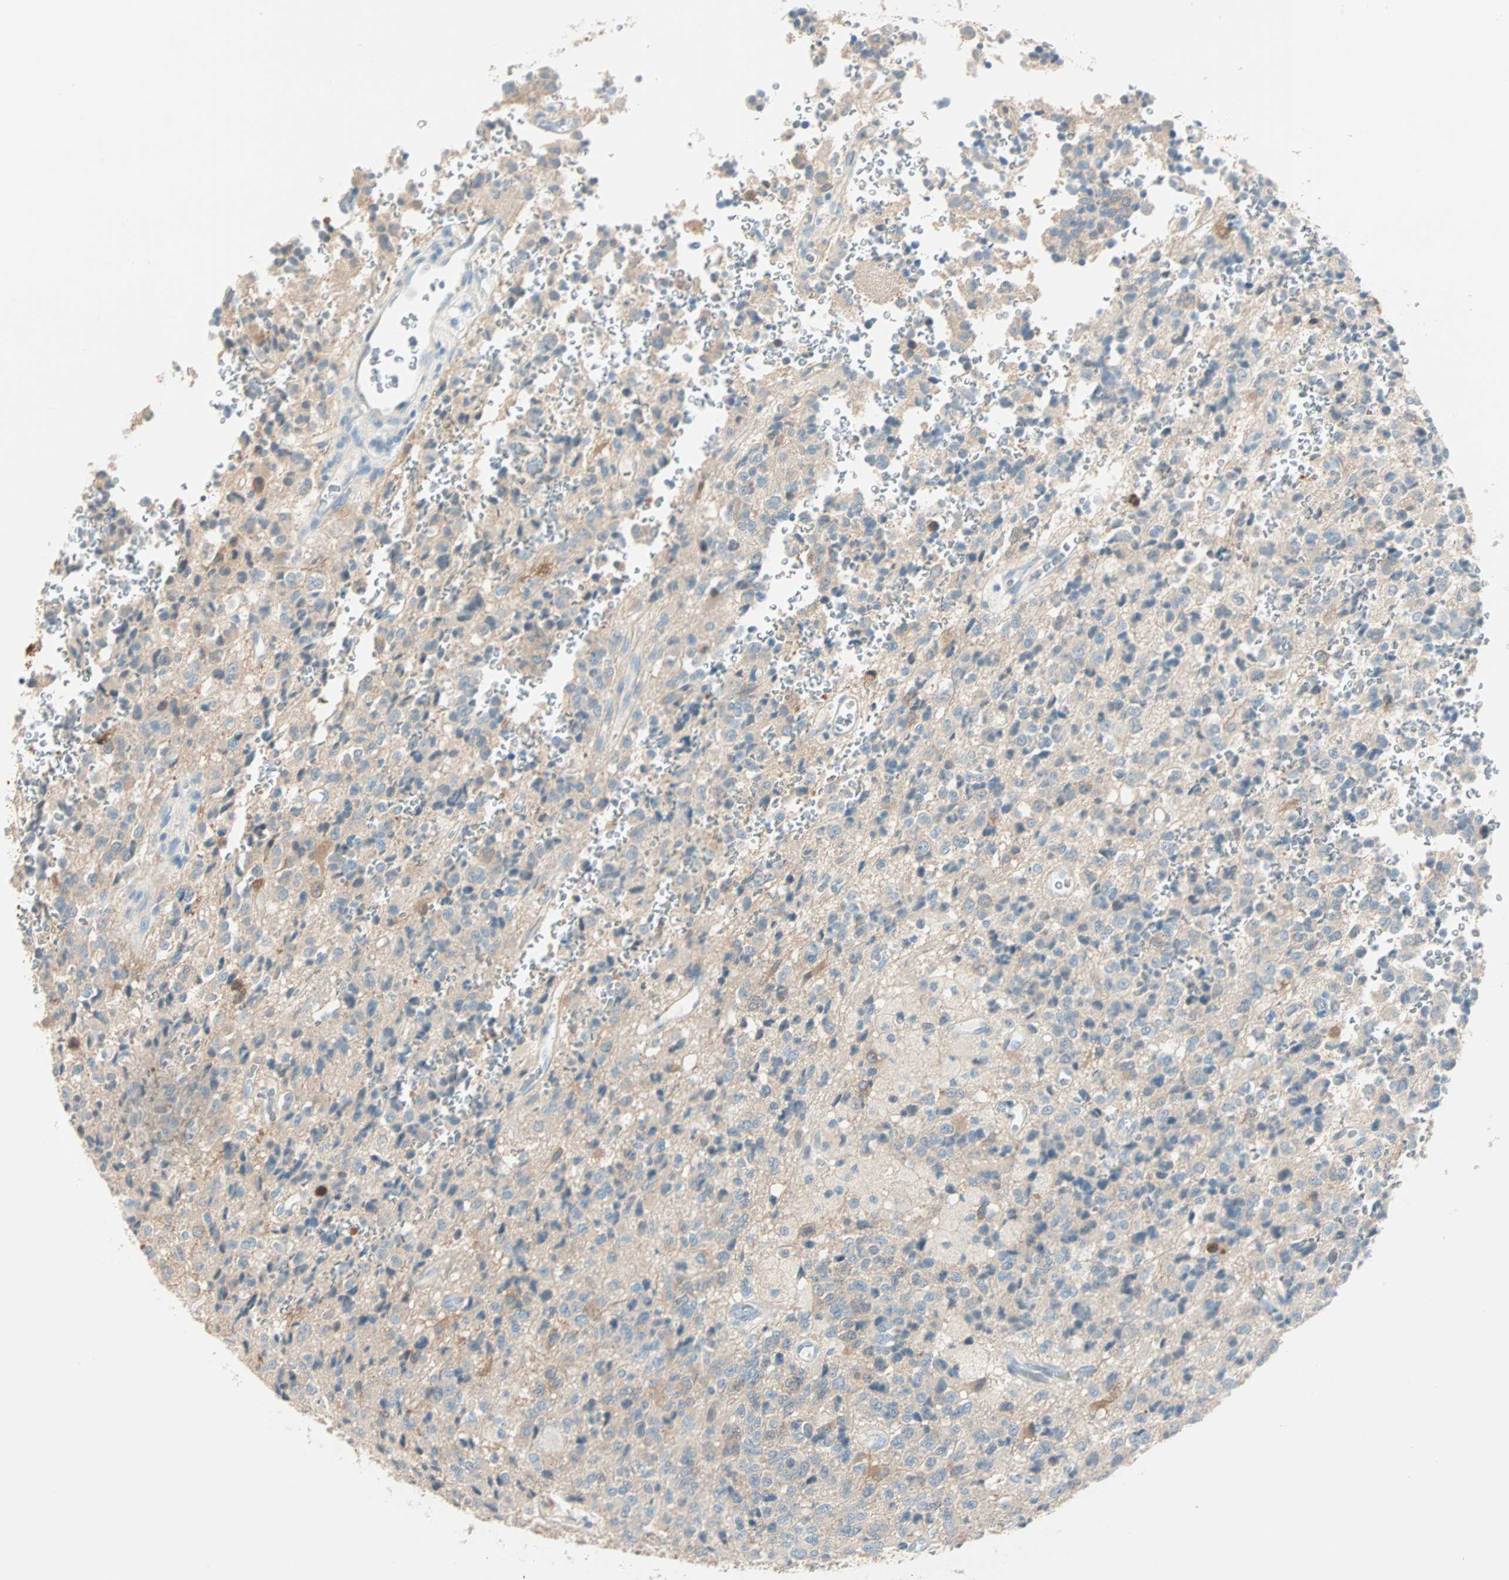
{"staining": {"intensity": "weak", "quantity": "25%-75%", "location": "cytoplasmic/membranous"}, "tissue": "glioma", "cell_type": "Tumor cells", "image_type": "cancer", "snomed": [{"axis": "morphology", "description": "Glioma, malignant, High grade"}, {"axis": "topography", "description": "pancreas cauda"}], "caption": "Immunohistochemistry (IHC) photomicrograph of neoplastic tissue: human malignant glioma (high-grade) stained using IHC demonstrates low levels of weak protein expression localized specifically in the cytoplasmic/membranous of tumor cells, appearing as a cytoplasmic/membranous brown color.", "gene": "ATF6", "patient": {"sex": "male", "age": 60}}